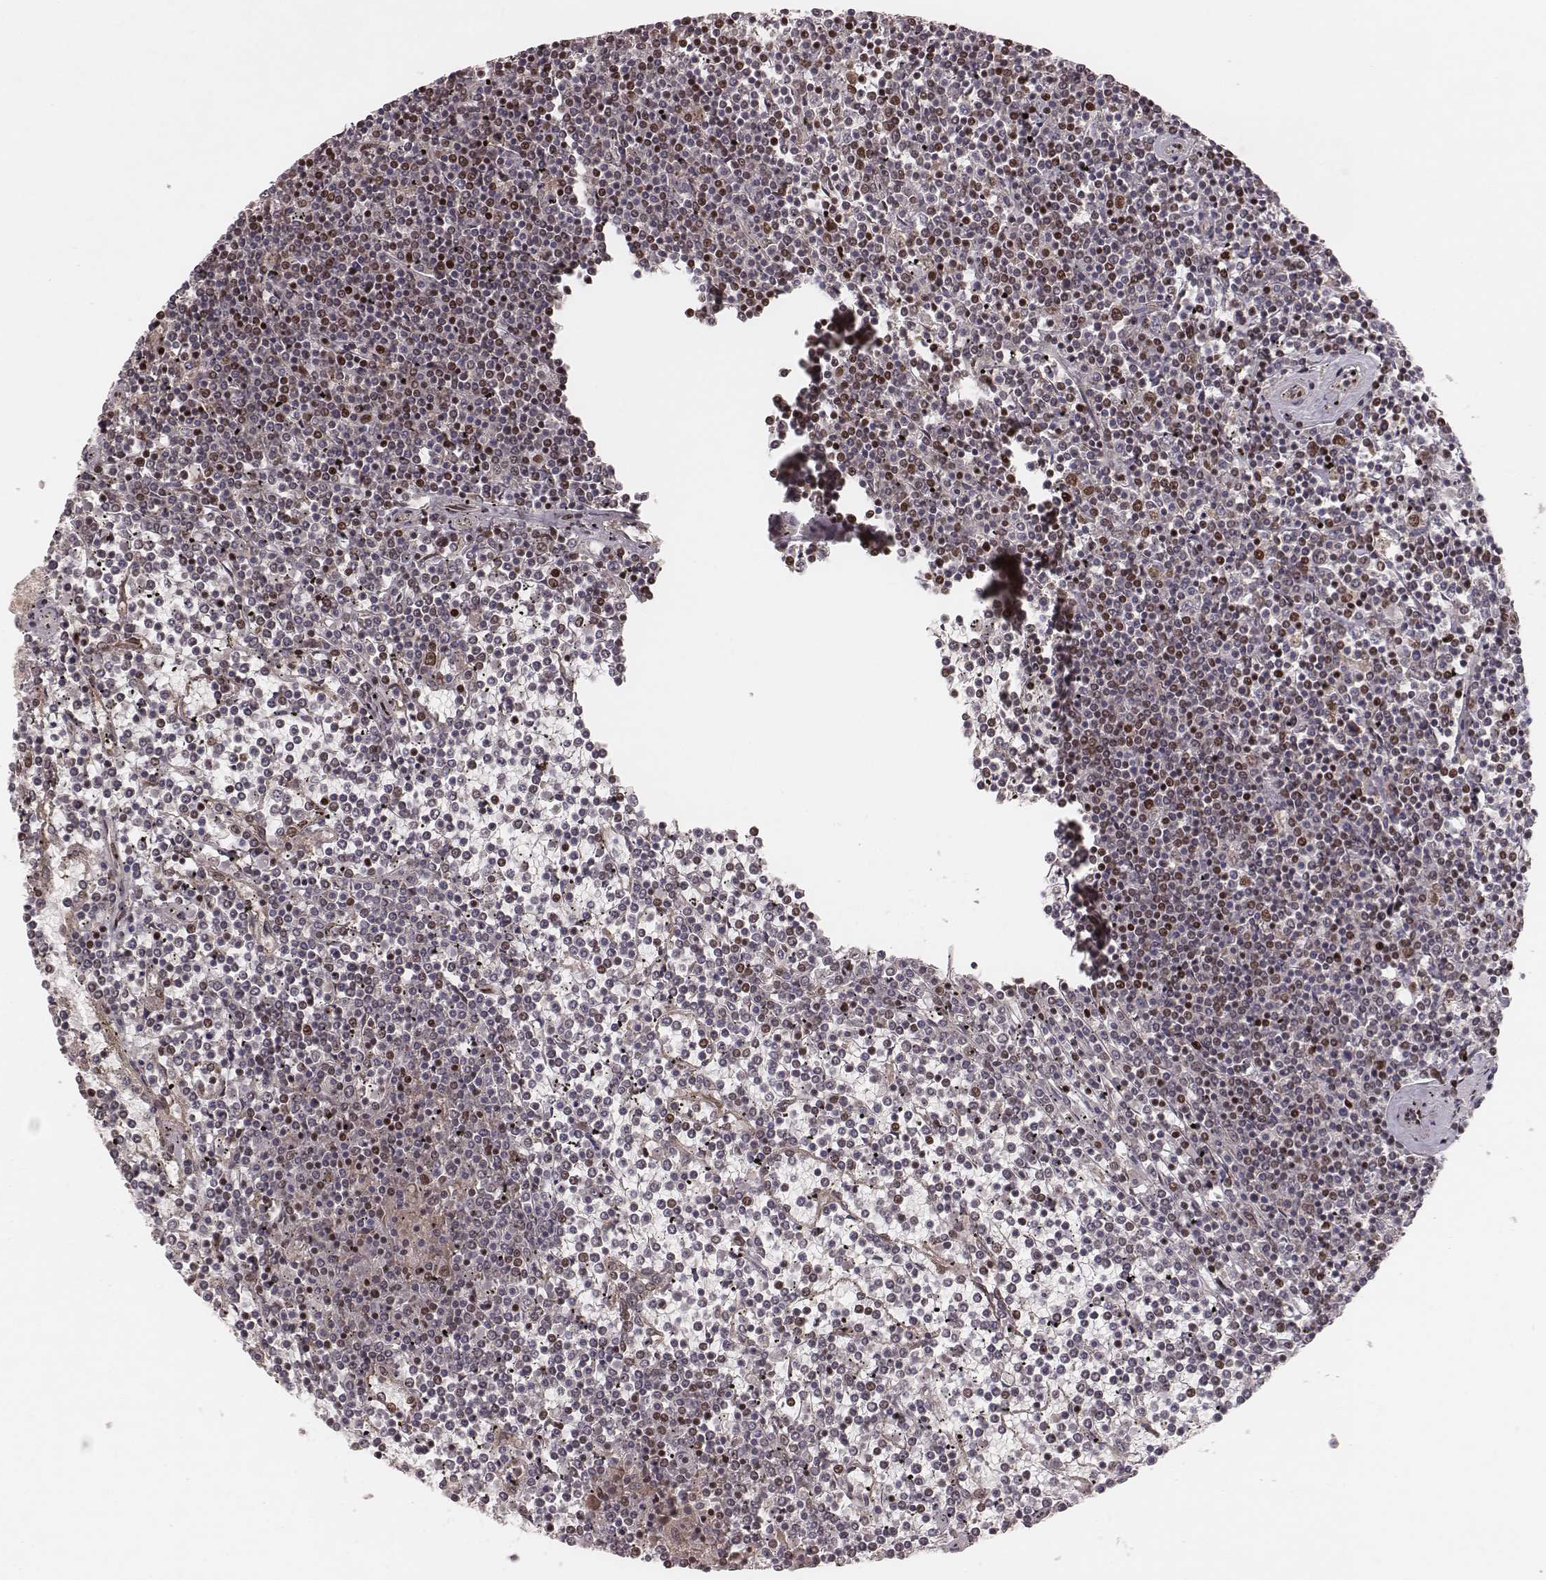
{"staining": {"intensity": "negative", "quantity": "none", "location": "none"}, "tissue": "lymphoma", "cell_type": "Tumor cells", "image_type": "cancer", "snomed": [{"axis": "morphology", "description": "Malignant lymphoma, non-Hodgkin's type, Low grade"}, {"axis": "topography", "description": "Spleen"}], "caption": "The photomicrograph displays no staining of tumor cells in low-grade malignant lymphoma, non-Hodgkin's type.", "gene": "MYO19", "patient": {"sex": "female", "age": 19}}